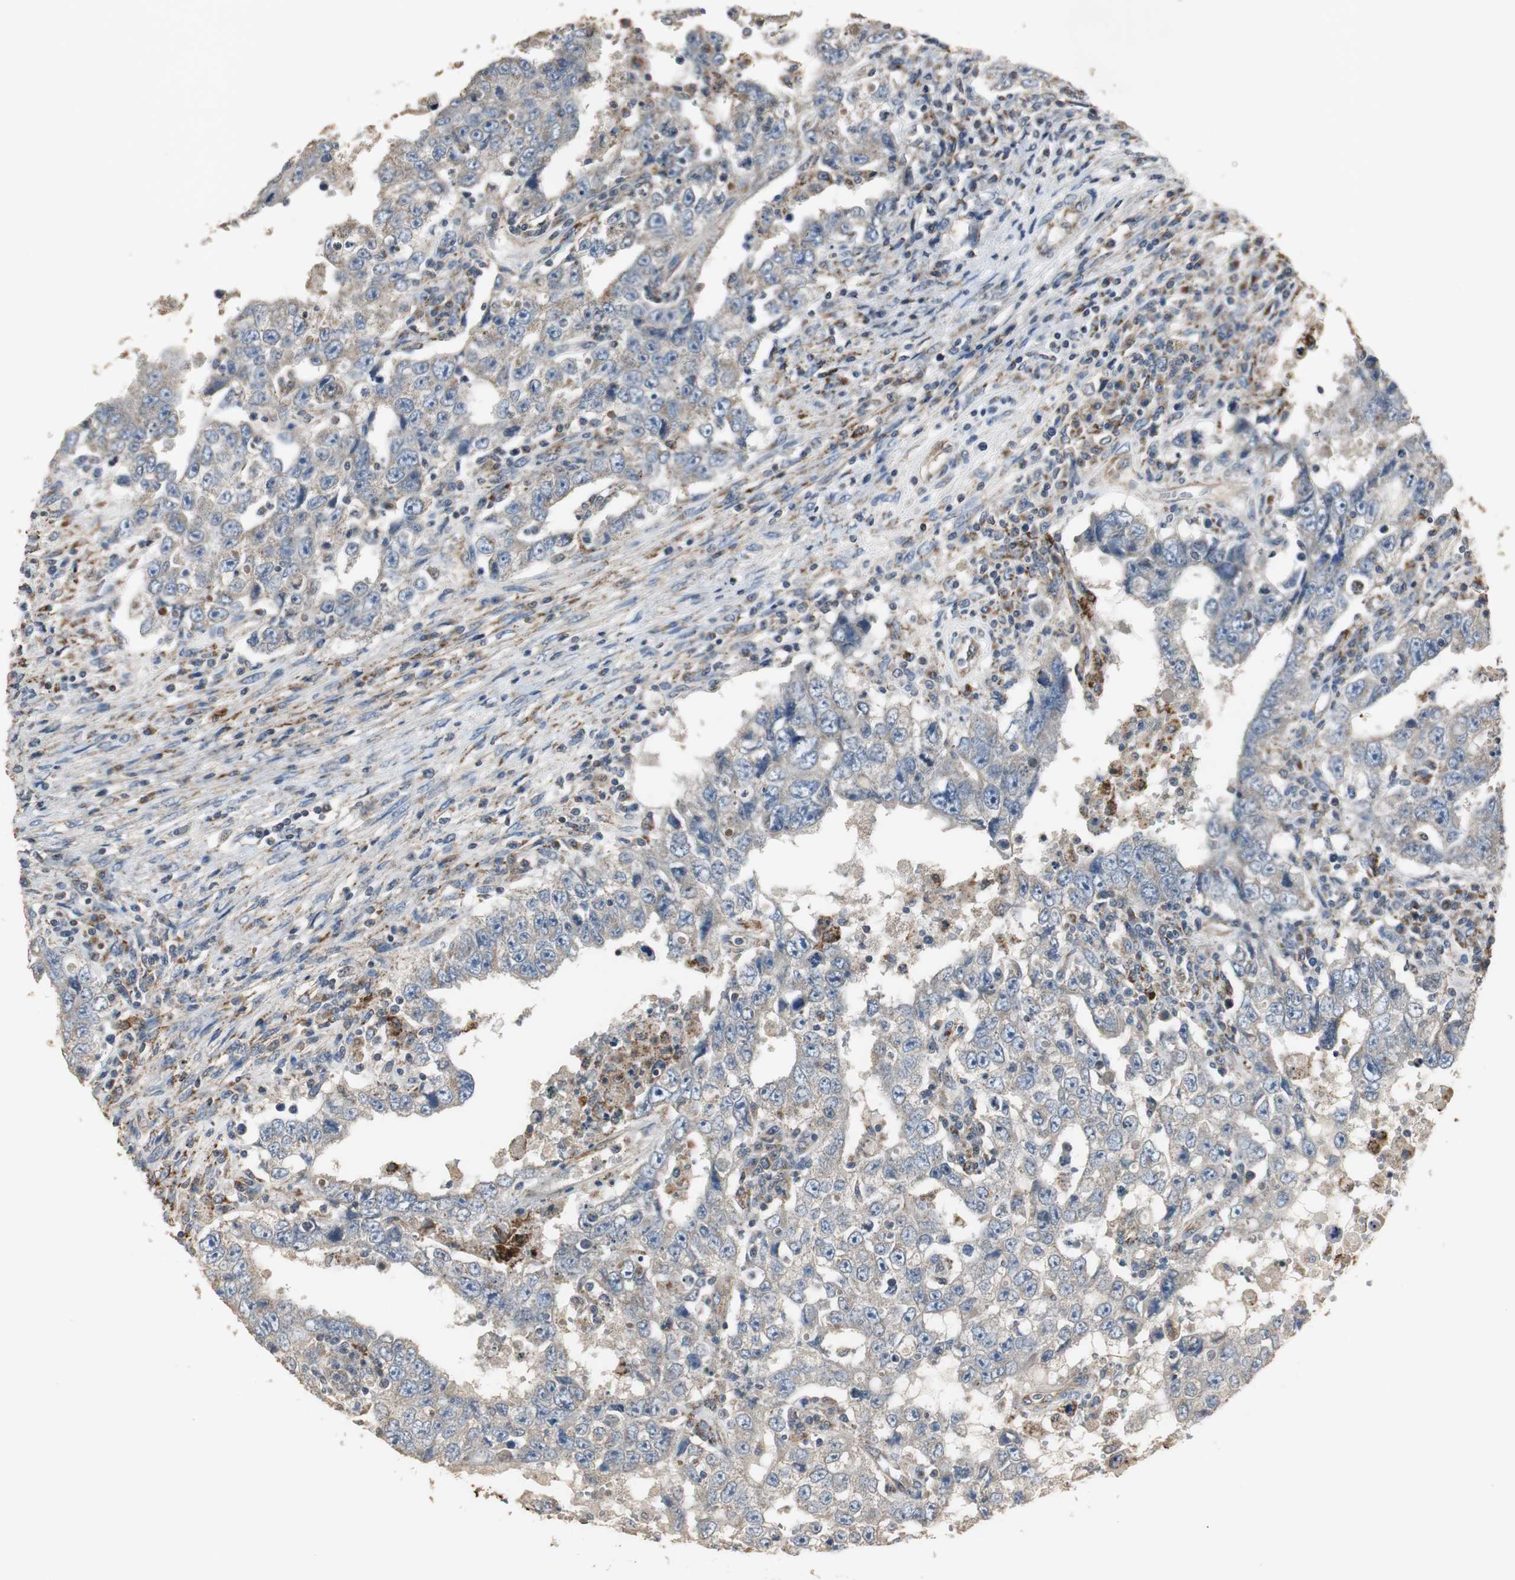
{"staining": {"intensity": "weak", "quantity": ">75%", "location": "cytoplasmic/membranous"}, "tissue": "testis cancer", "cell_type": "Tumor cells", "image_type": "cancer", "snomed": [{"axis": "morphology", "description": "Carcinoma, Embryonal, NOS"}, {"axis": "topography", "description": "Testis"}], "caption": "The micrograph displays staining of testis embryonal carcinoma, revealing weak cytoplasmic/membranous protein staining (brown color) within tumor cells.", "gene": "JTB", "patient": {"sex": "male", "age": 26}}